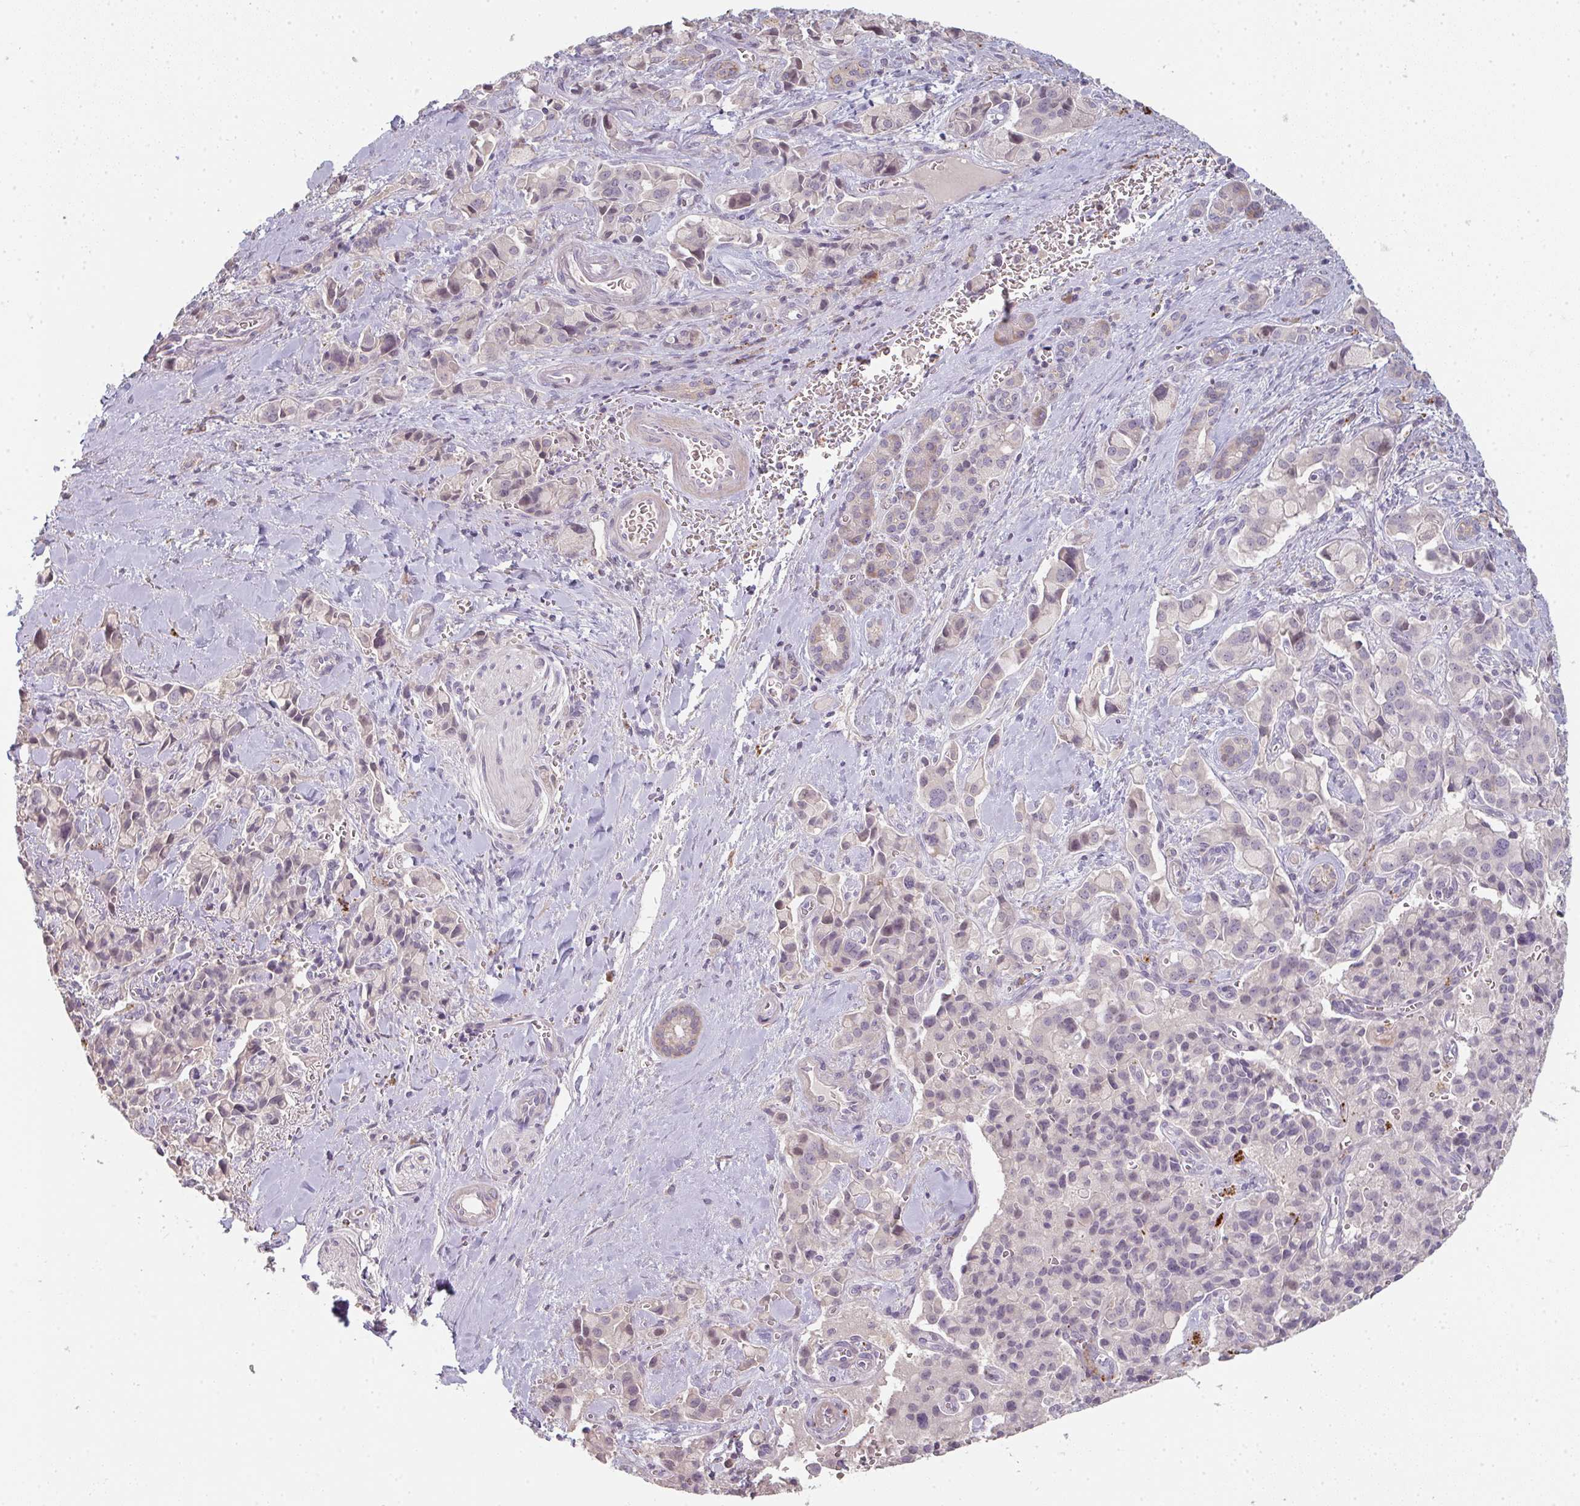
{"staining": {"intensity": "negative", "quantity": "none", "location": "none"}, "tissue": "pancreatic cancer", "cell_type": "Tumor cells", "image_type": "cancer", "snomed": [{"axis": "morphology", "description": "Adenocarcinoma, NOS"}, {"axis": "topography", "description": "Pancreas"}], "caption": "A high-resolution image shows immunohistochemistry staining of pancreatic cancer (adenocarcinoma), which exhibits no significant staining in tumor cells.", "gene": "TMEM237", "patient": {"sex": "male", "age": 65}}